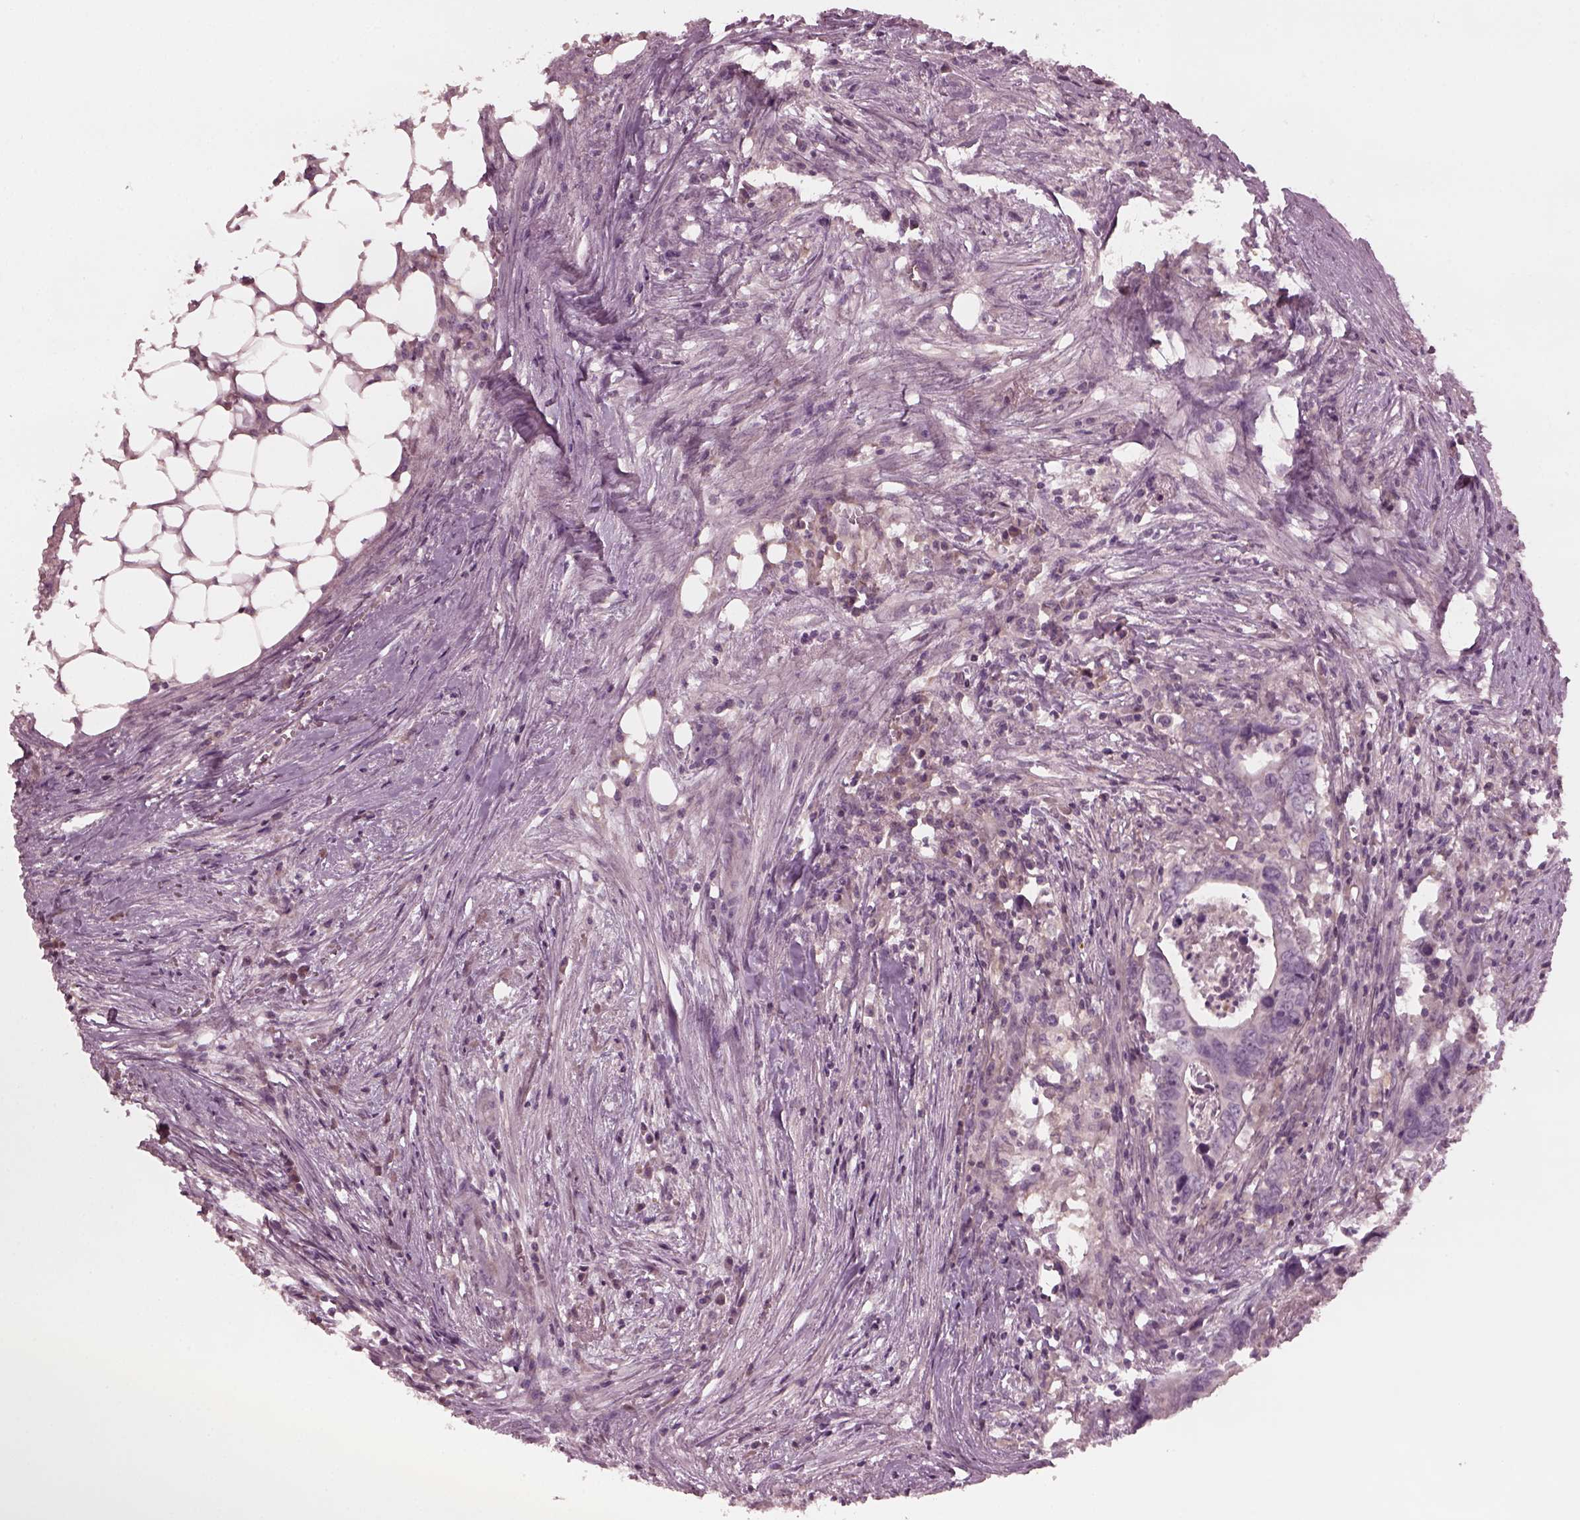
{"staining": {"intensity": "negative", "quantity": "none", "location": "none"}, "tissue": "colorectal cancer", "cell_type": "Tumor cells", "image_type": "cancer", "snomed": [{"axis": "morphology", "description": "Adenocarcinoma, NOS"}, {"axis": "topography", "description": "Colon"}], "caption": "Immunohistochemical staining of human adenocarcinoma (colorectal) reveals no significant positivity in tumor cells.", "gene": "PORCN", "patient": {"sex": "female", "age": 82}}